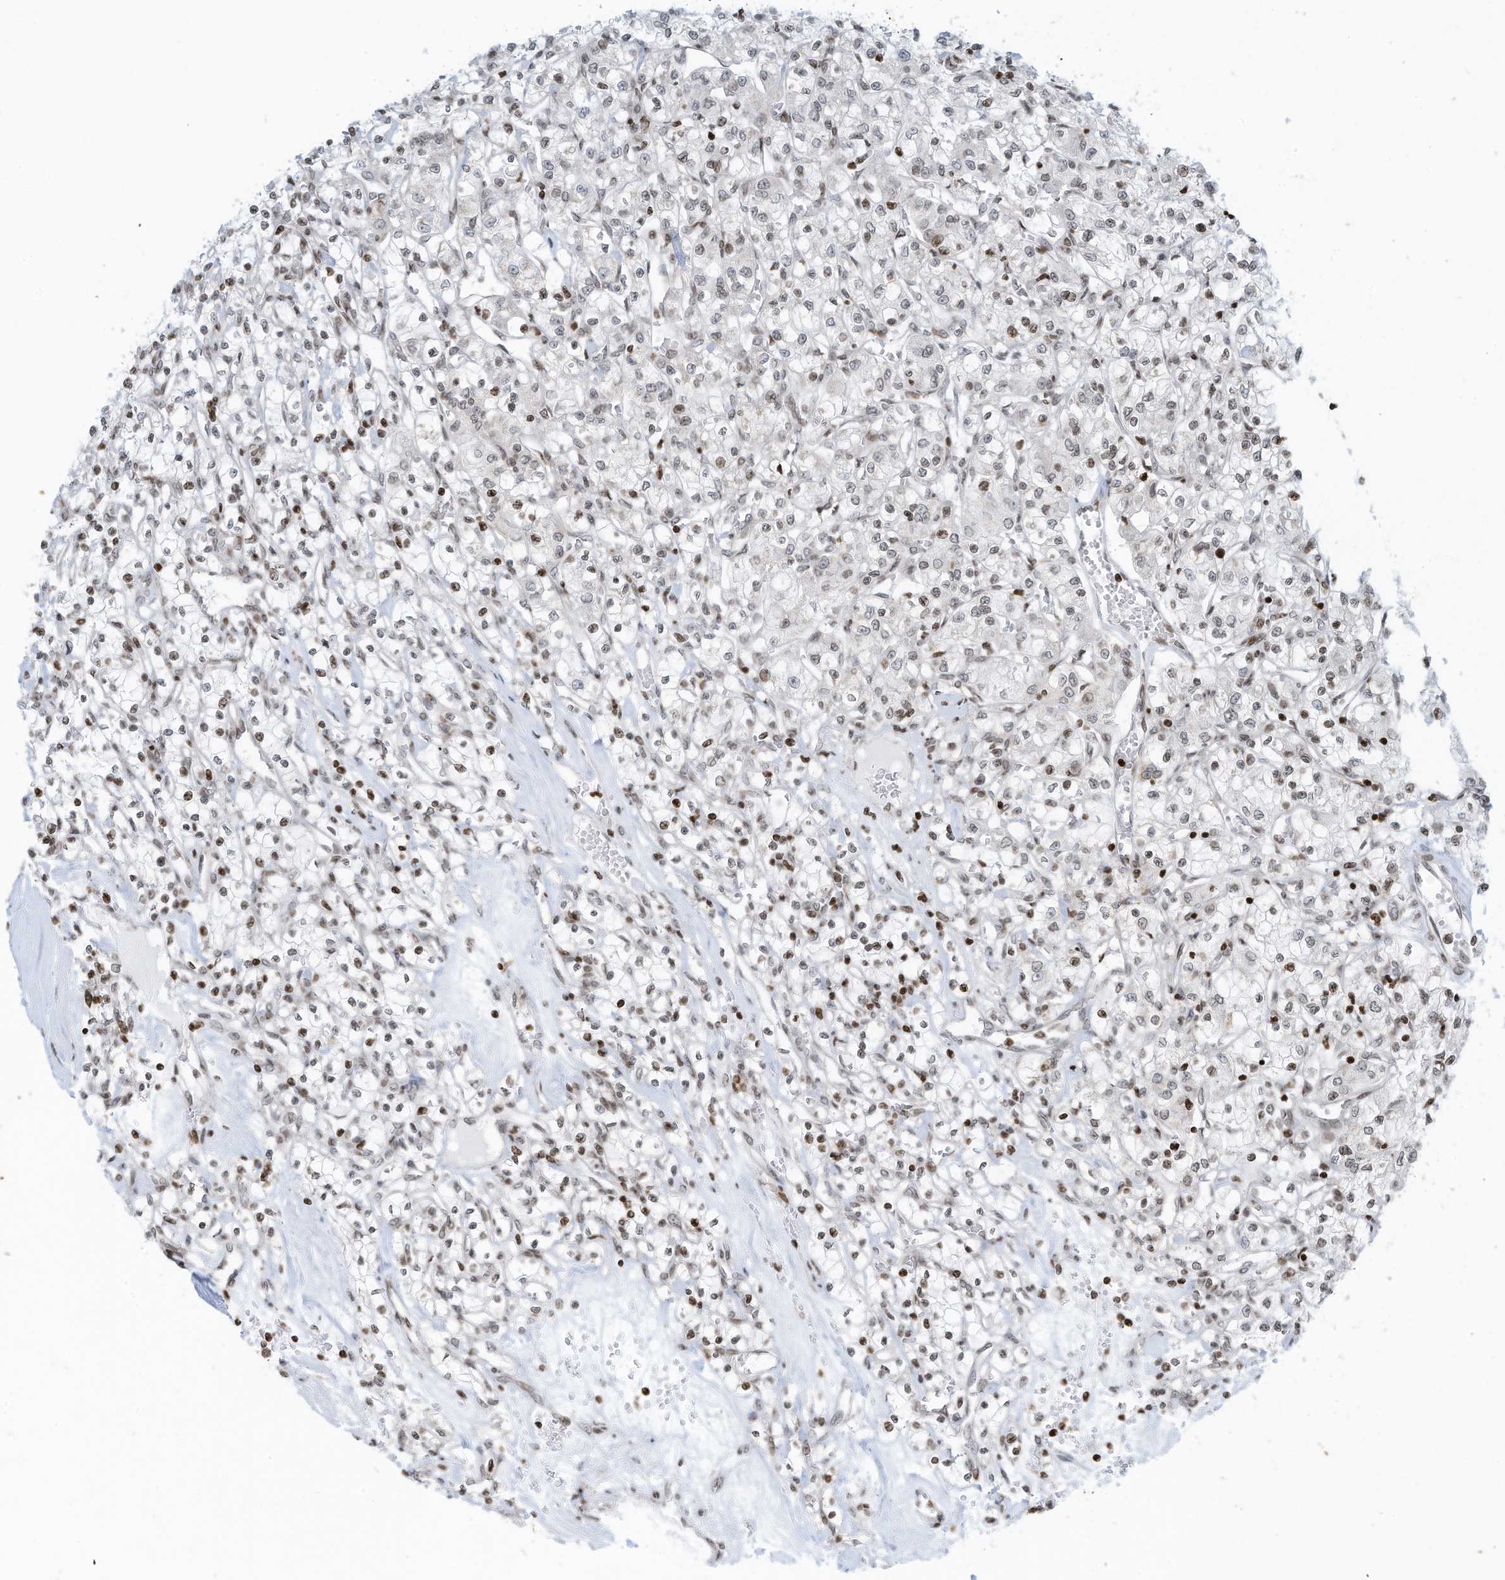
{"staining": {"intensity": "weak", "quantity": "<25%", "location": "nuclear"}, "tissue": "renal cancer", "cell_type": "Tumor cells", "image_type": "cancer", "snomed": [{"axis": "morphology", "description": "Adenocarcinoma, NOS"}, {"axis": "topography", "description": "Kidney"}], "caption": "IHC histopathology image of human adenocarcinoma (renal) stained for a protein (brown), which displays no staining in tumor cells. (DAB (3,3'-diaminobenzidine) immunohistochemistry (IHC) with hematoxylin counter stain).", "gene": "ADI1", "patient": {"sex": "female", "age": 59}}